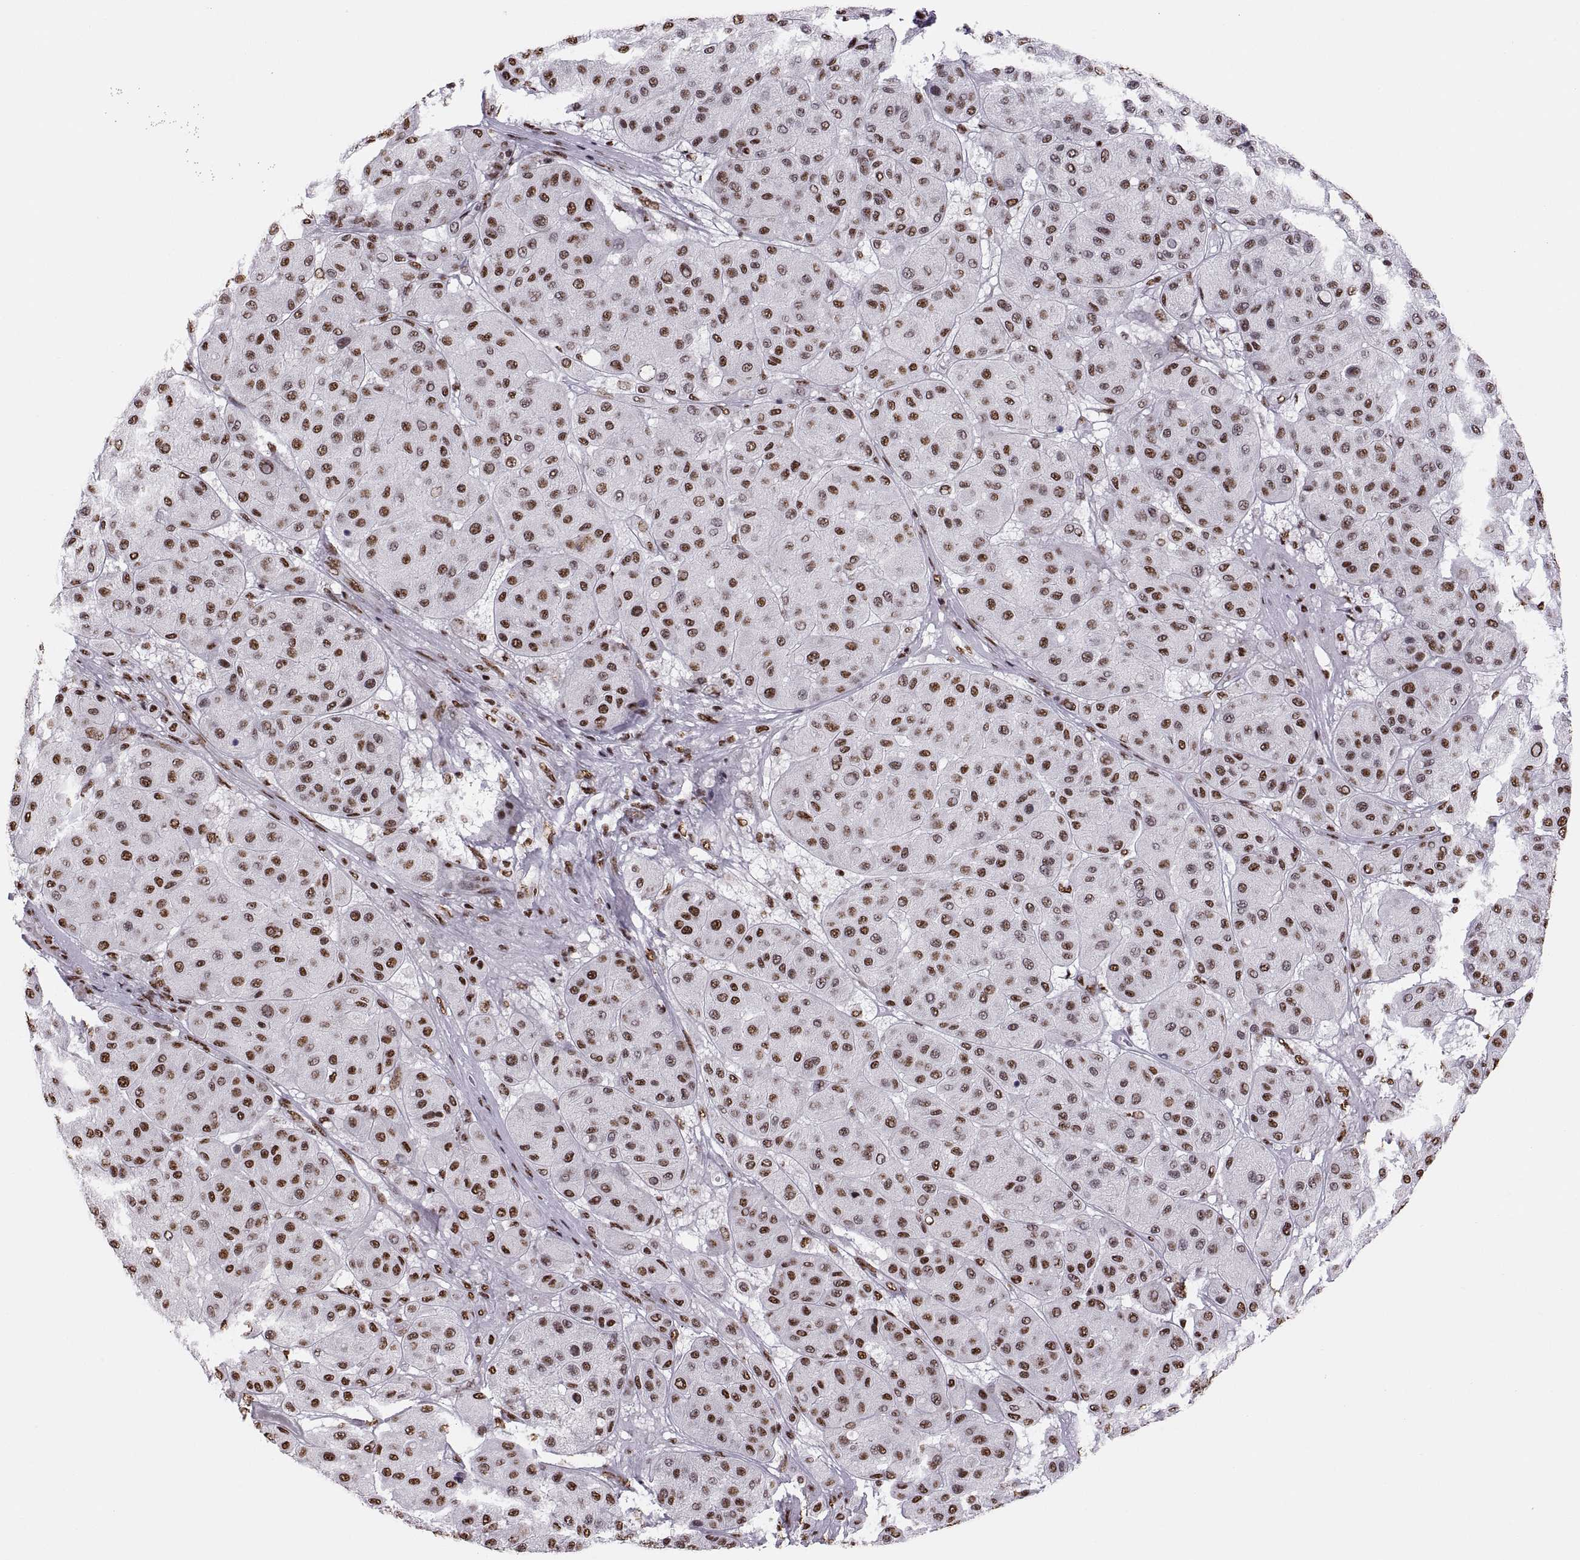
{"staining": {"intensity": "moderate", "quantity": "25%-75%", "location": "nuclear"}, "tissue": "melanoma", "cell_type": "Tumor cells", "image_type": "cancer", "snomed": [{"axis": "morphology", "description": "Malignant melanoma, Metastatic site"}, {"axis": "topography", "description": "Smooth muscle"}], "caption": "Malignant melanoma (metastatic site) was stained to show a protein in brown. There is medium levels of moderate nuclear positivity in approximately 25%-75% of tumor cells.", "gene": "SNAI1", "patient": {"sex": "male", "age": 41}}